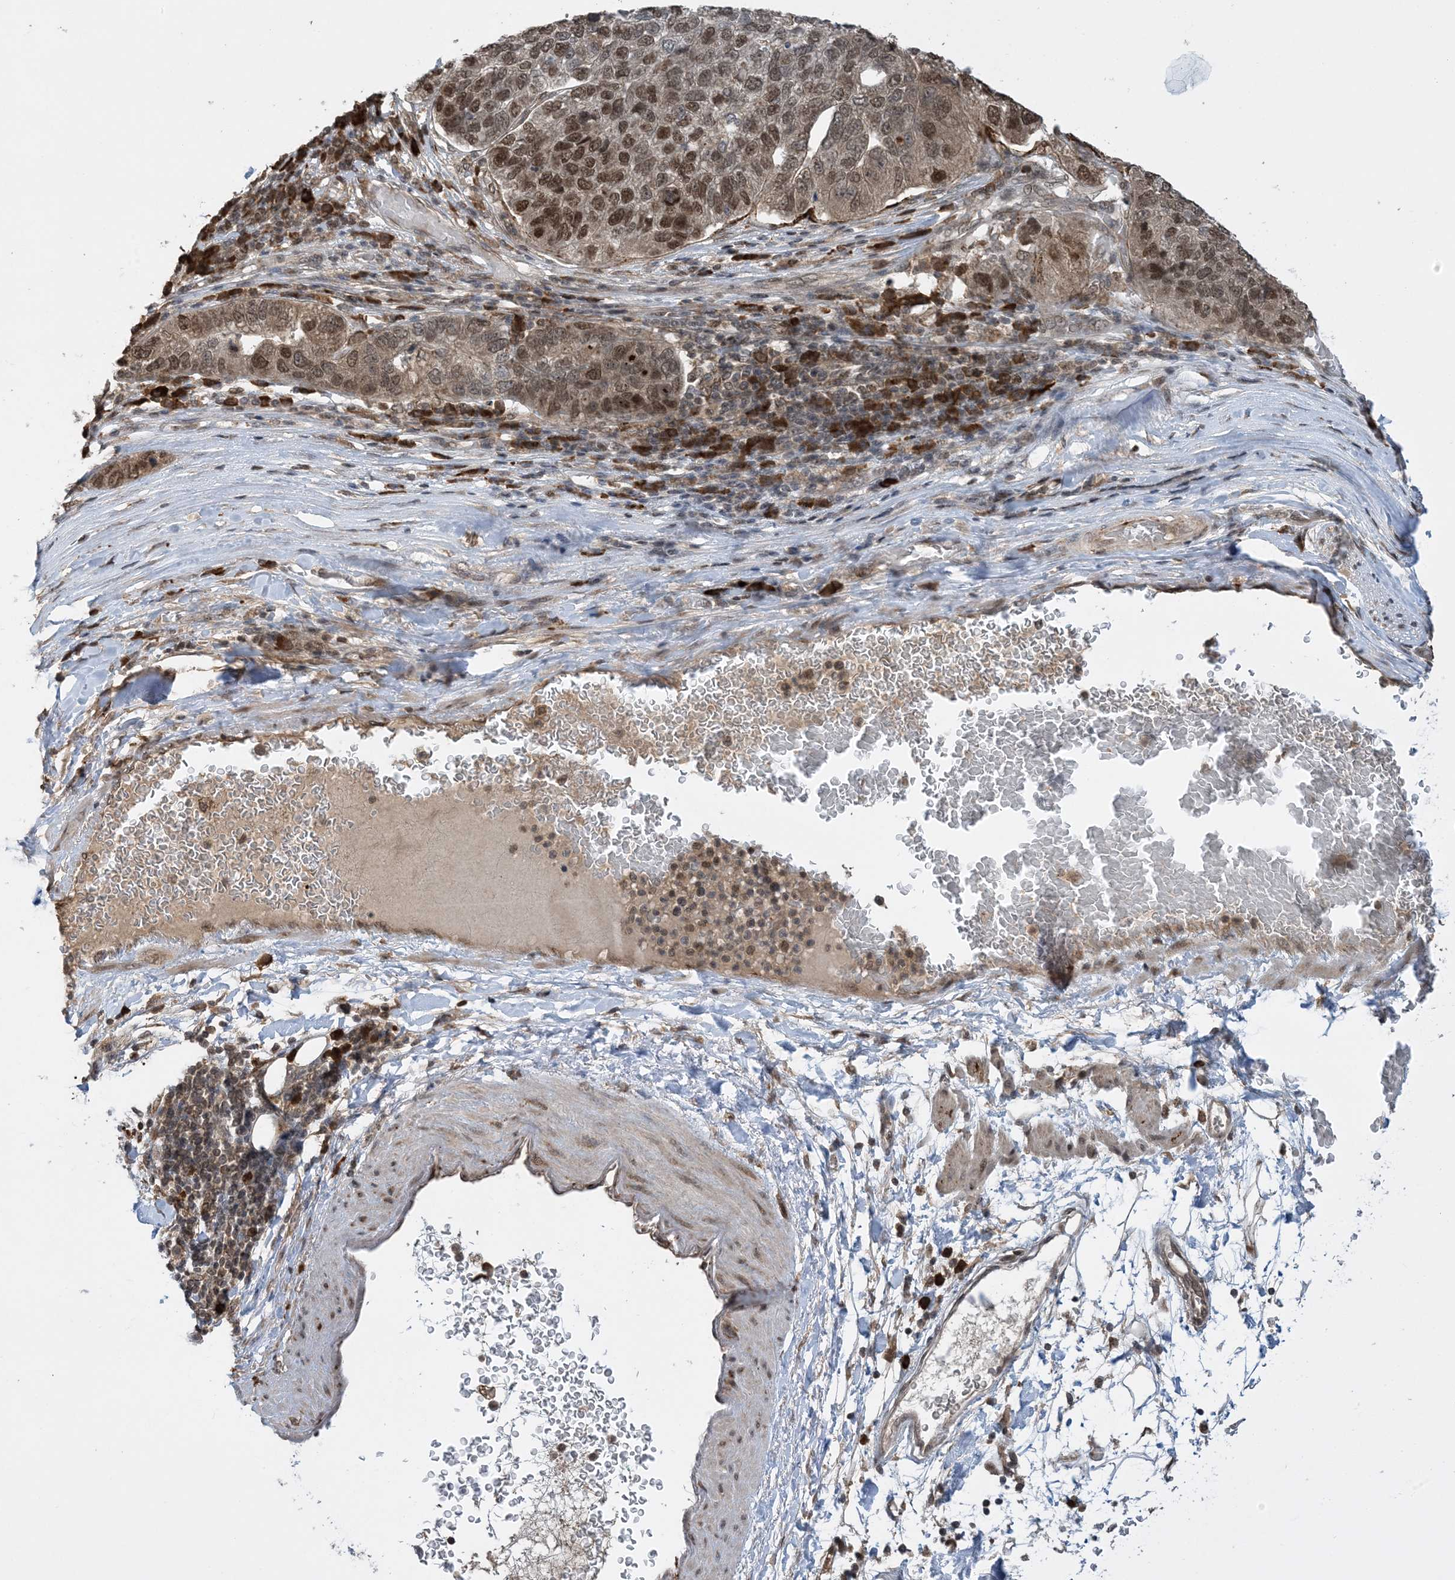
{"staining": {"intensity": "moderate", "quantity": ">75%", "location": "nuclear"}, "tissue": "pancreatic cancer", "cell_type": "Tumor cells", "image_type": "cancer", "snomed": [{"axis": "morphology", "description": "Adenocarcinoma, NOS"}, {"axis": "topography", "description": "Pancreas"}], "caption": "Immunohistochemical staining of pancreatic cancer (adenocarcinoma) reveals medium levels of moderate nuclear protein positivity in approximately >75% of tumor cells.", "gene": "ACYP2", "patient": {"sex": "female", "age": 61}}